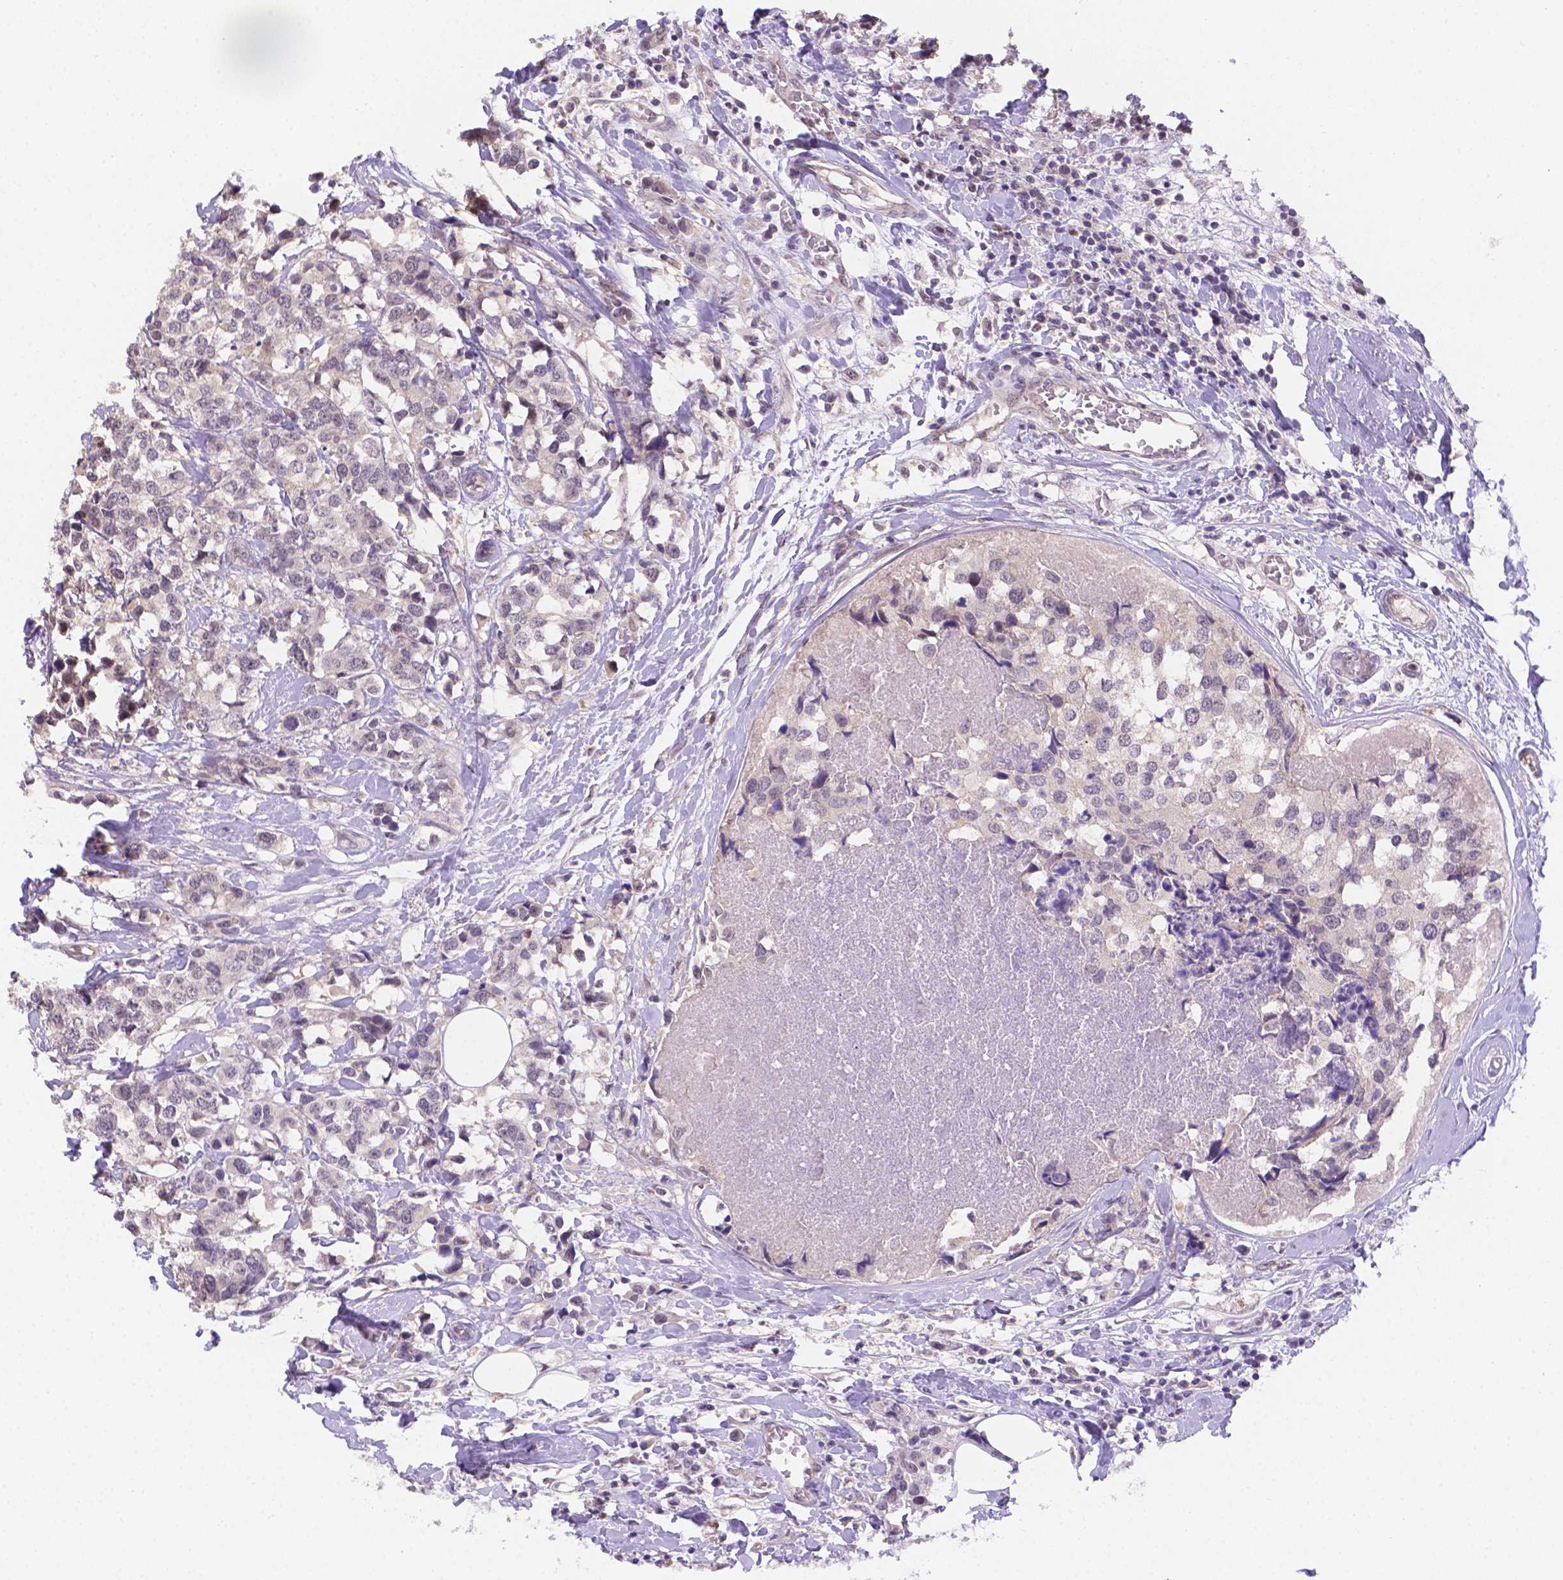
{"staining": {"intensity": "negative", "quantity": "none", "location": "none"}, "tissue": "breast cancer", "cell_type": "Tumor cells", "image_type": "cancer", "snomed": [{"axis": "morphology", "description": "Lobular carcinoma"}, {"axis": "topography", "description": "Breast"}], "caption": "Breast cancer (lobular carcinoma) was stained to show a protein in brown. There is no significant staining in tumor cells.", "gene": "NXPE2", "patient": {"sex": "female", "age": 59}}